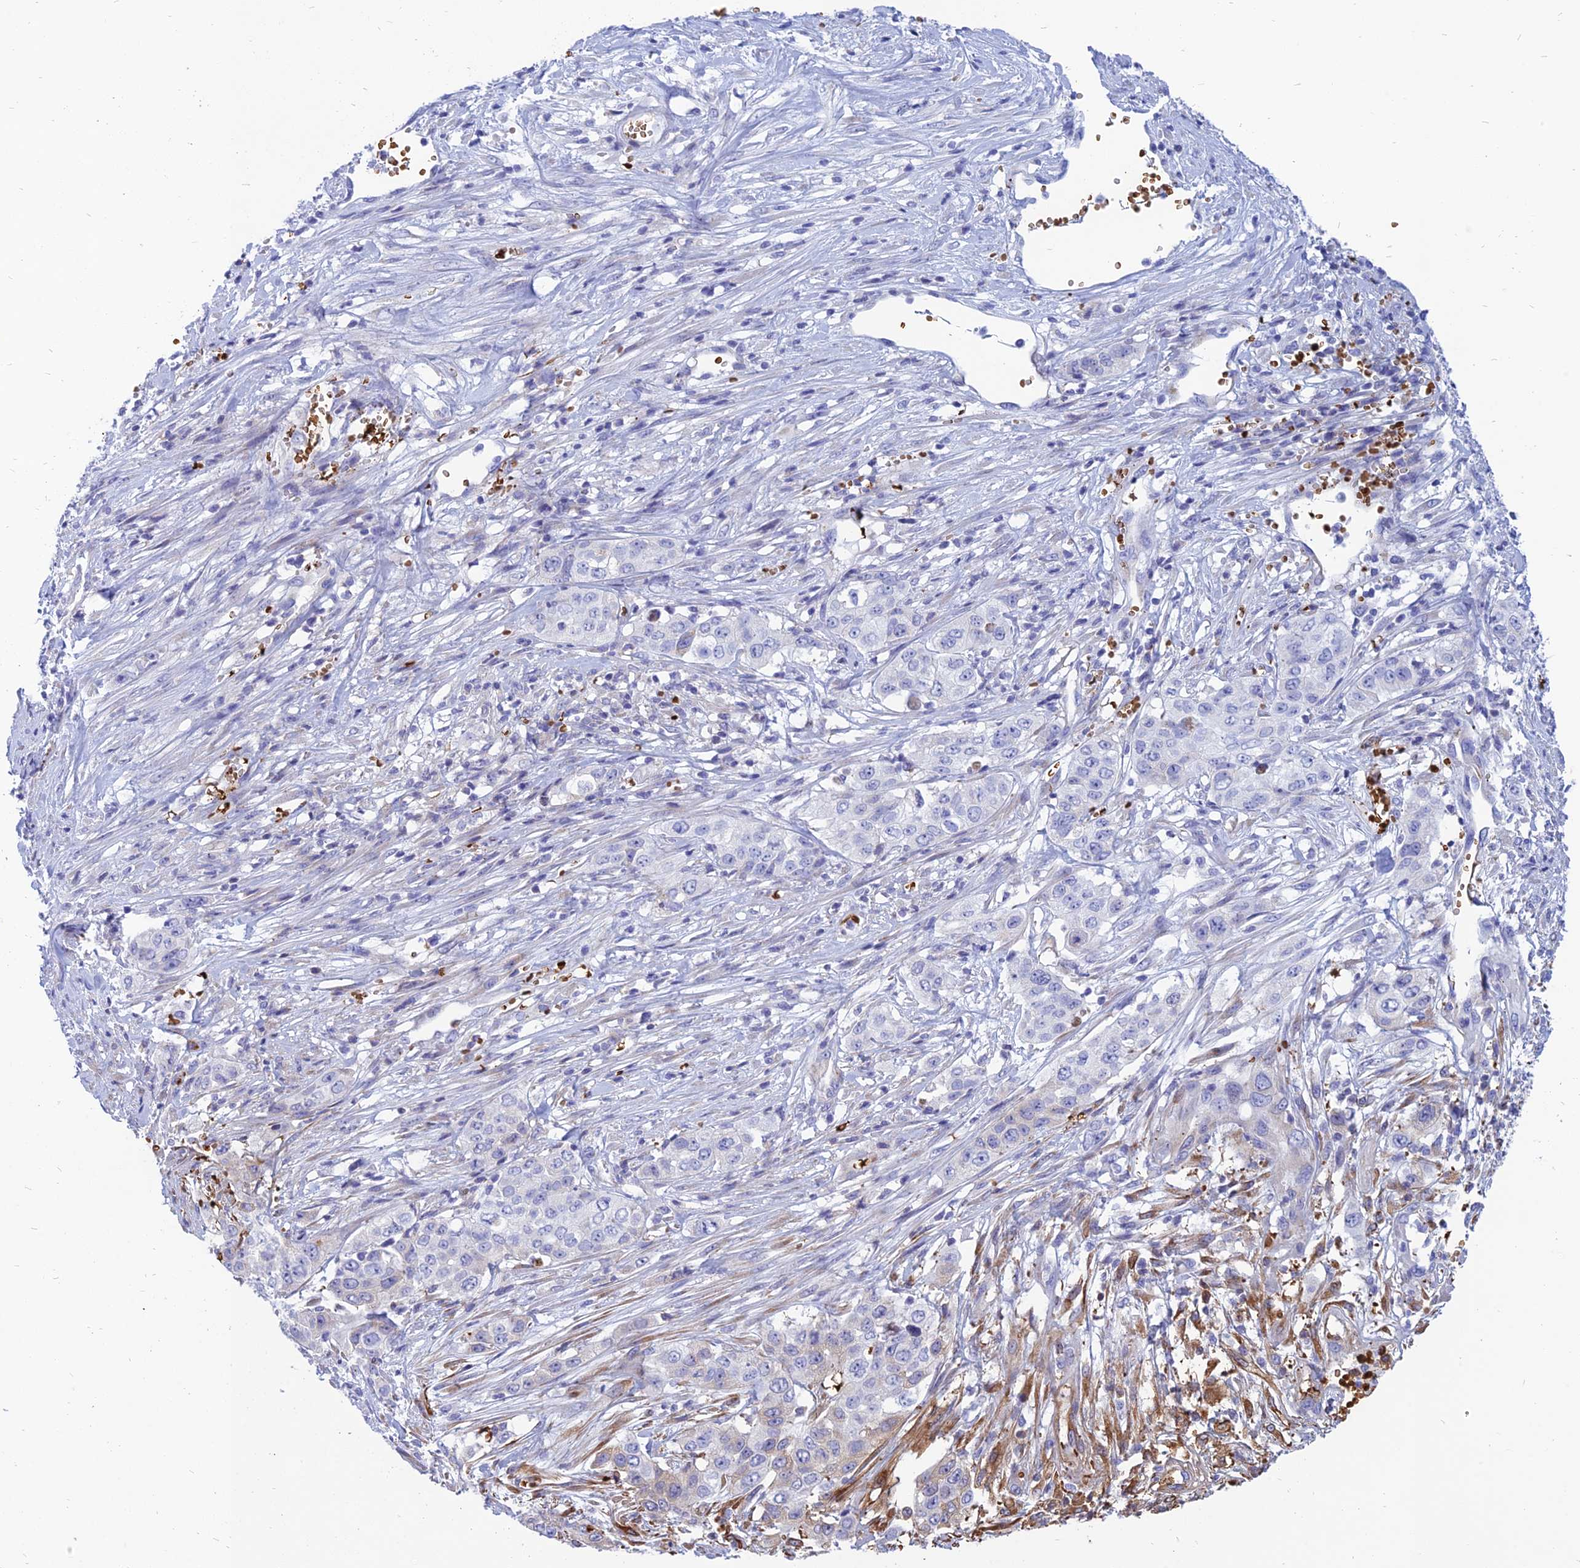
{"staining": {"intensity": "negative", "quantity": "none", "location": "none"}, "tissue": "stomach cancer", "cell_type": "Tumor cells", "image_type": "cancer", "snomed": [{"axis": "morphology", "description": "Adenocarcinoma, NOS"}, {"axis": "topography", "description": "Stomach, upper"}], "caption": "Adenocarcinoma (stomach) stained for a protein using immunohistochemistry shows no staining tumor cells.", "gene": "HHAT", "patient": {"sex": "male", "age": 62}}